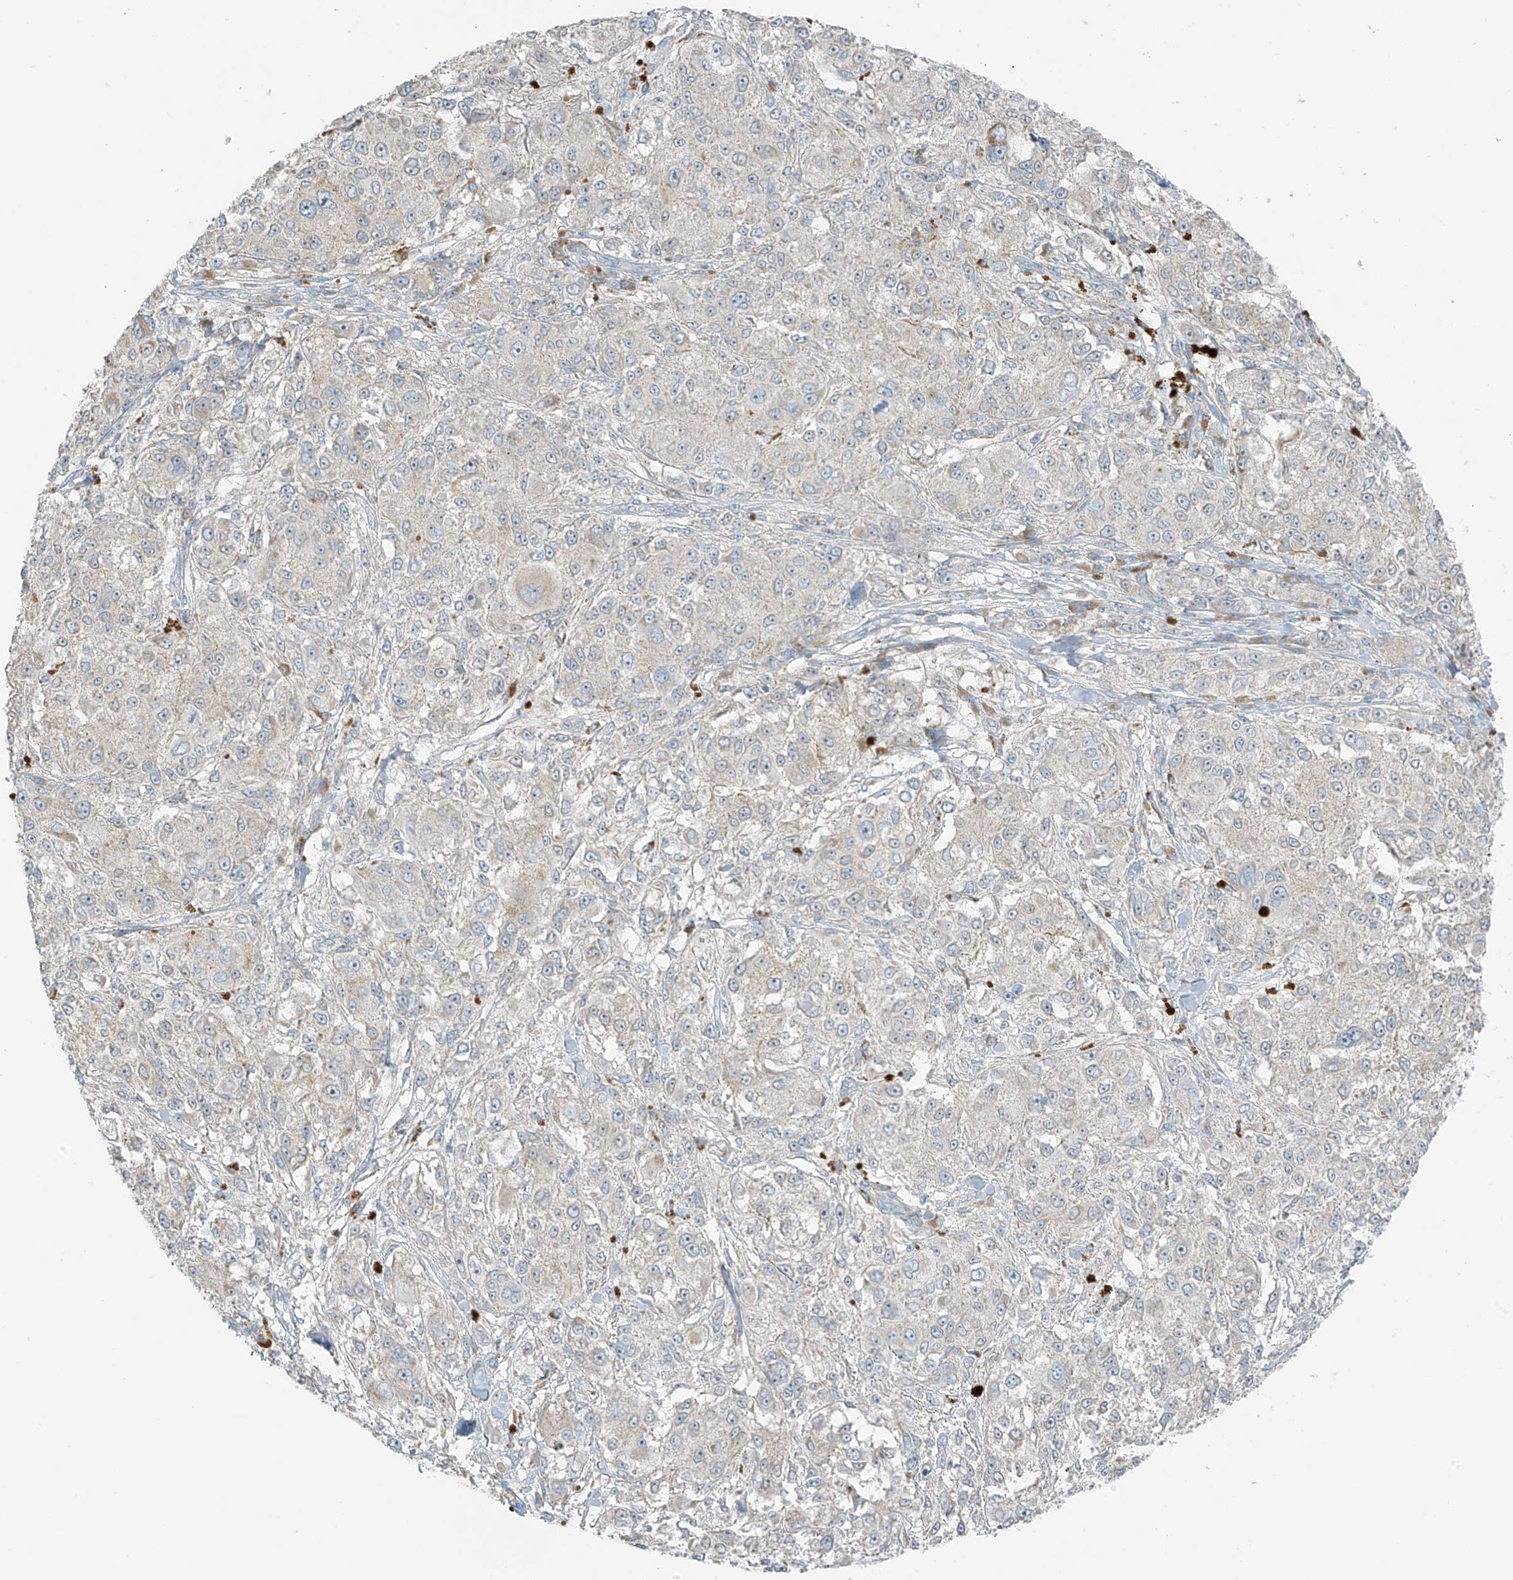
{"staining": {"intensity": "negative", "quantity": "none", "location": "none"}, "tissue": "melanoma", "cell_type": "Tumor cells", "image_type": "cancer", "snomed": [{"axis": "morphology", "description": "Necrosis, NOS"}, {"axis": "morphology", "description": "Malignant melanoma, NOS"}, {"axis": "topography", "description": "Skin"}], "caption": "The image reveals no staining of tumor cells in malignant melanoma. (Brightfield microscopy of DAB immunohistochemistry (IHC) at high magnification).", "gene": "FAM131C", "patient": {"sex": "female", "age": 87}}